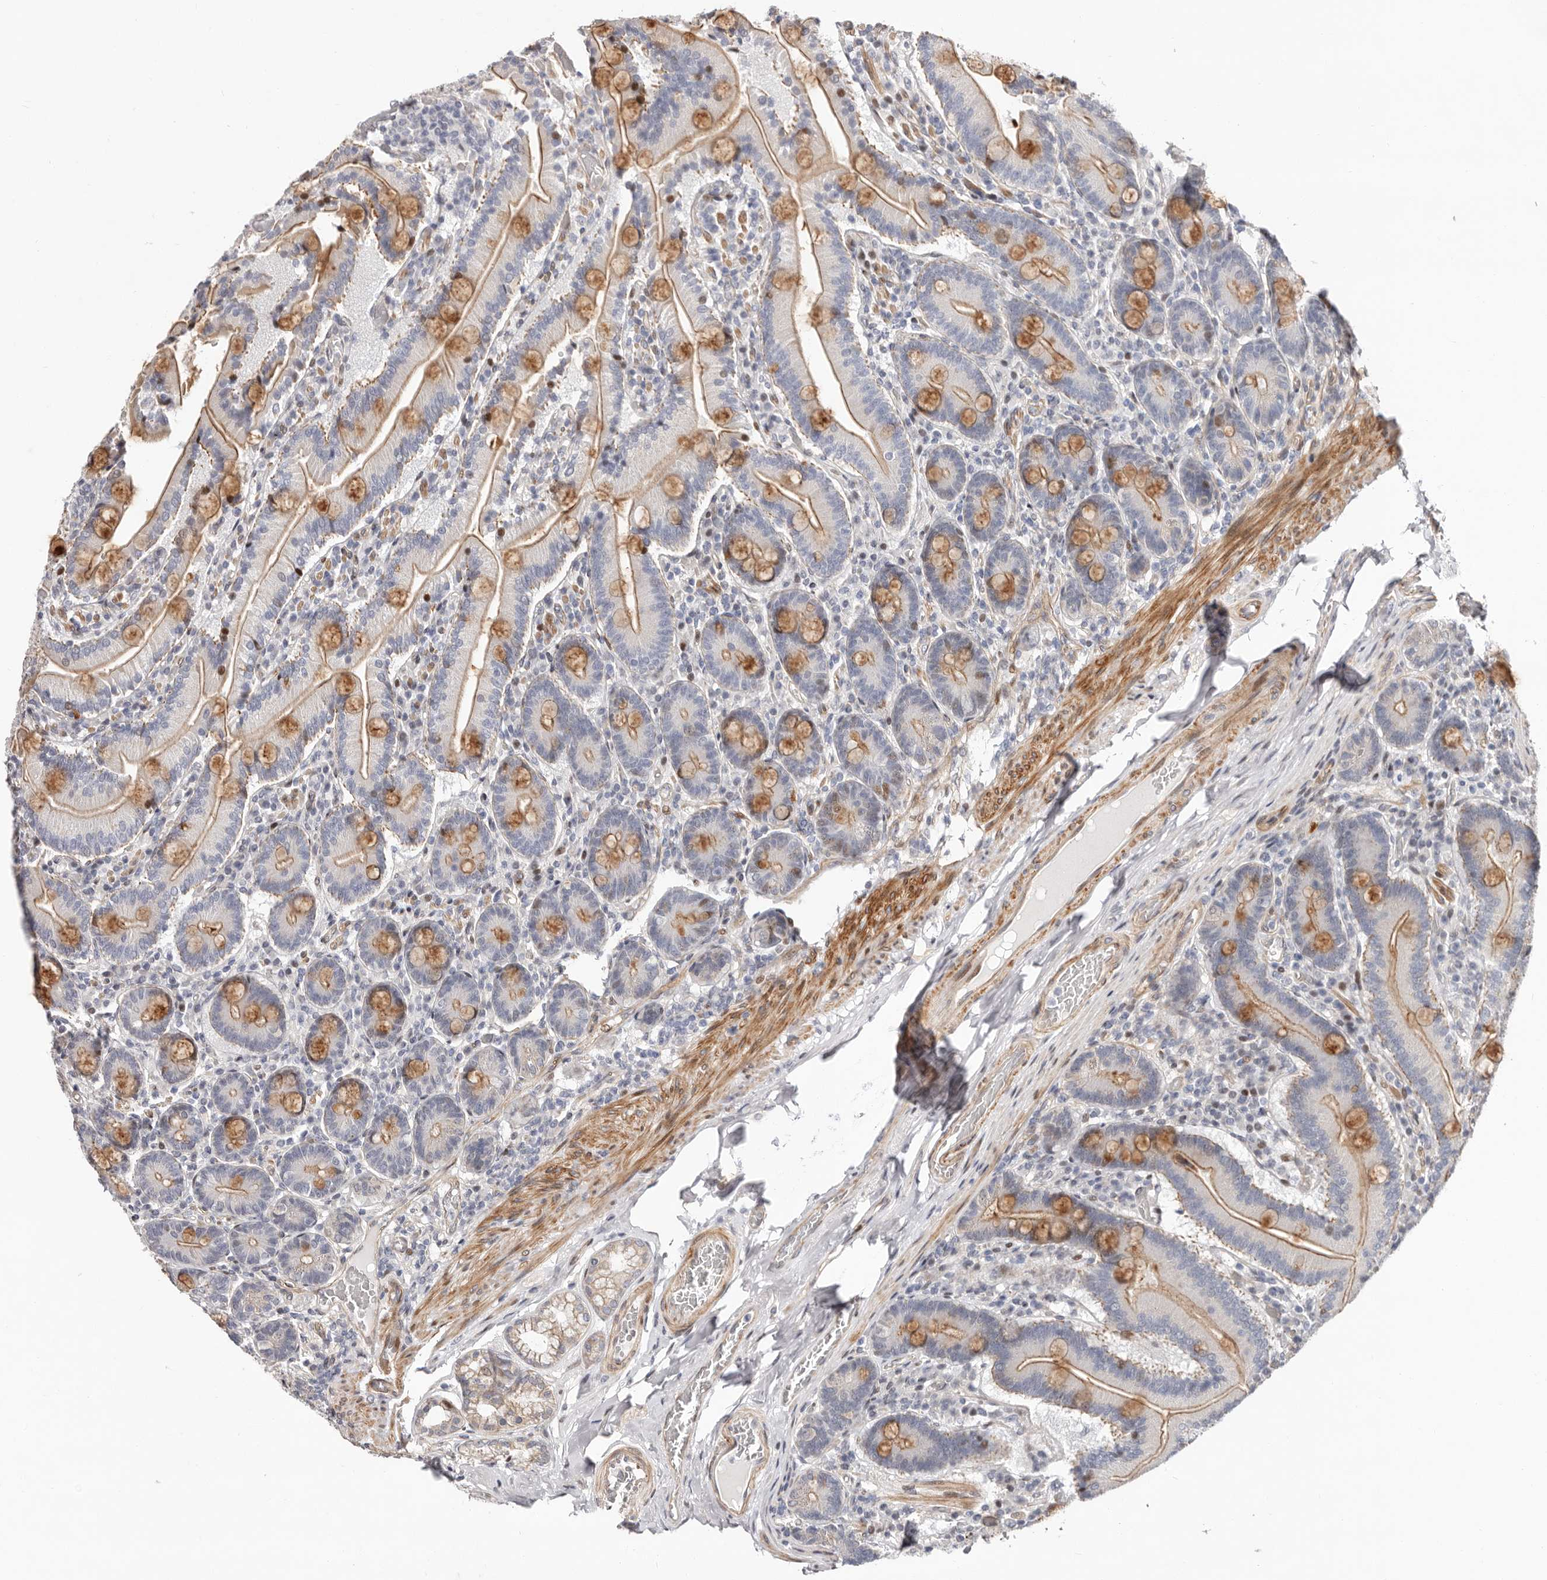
{"staining": {"intensity": "moderate", "quantity": "25%-75%", "location": "cytoplasmic/membranous,nuclear"}, "tissue": "duodenum", "cell_type": "Glandular cells", "image_type": "normal", "snomed": [{"axis": "morphology", "description": "Normal tissue, NOS"}, {"axis": "topography", "description": "Duodenum"}], "caption": "Immunohistochemical staining of benign duodenum reveals medium levels of moderate cytoplasmic/membranous,nuclear staining in about 25%-75% of glandular cells.", "gene": "EPHX3", "patient": {"sex": "female", "age": 62}}